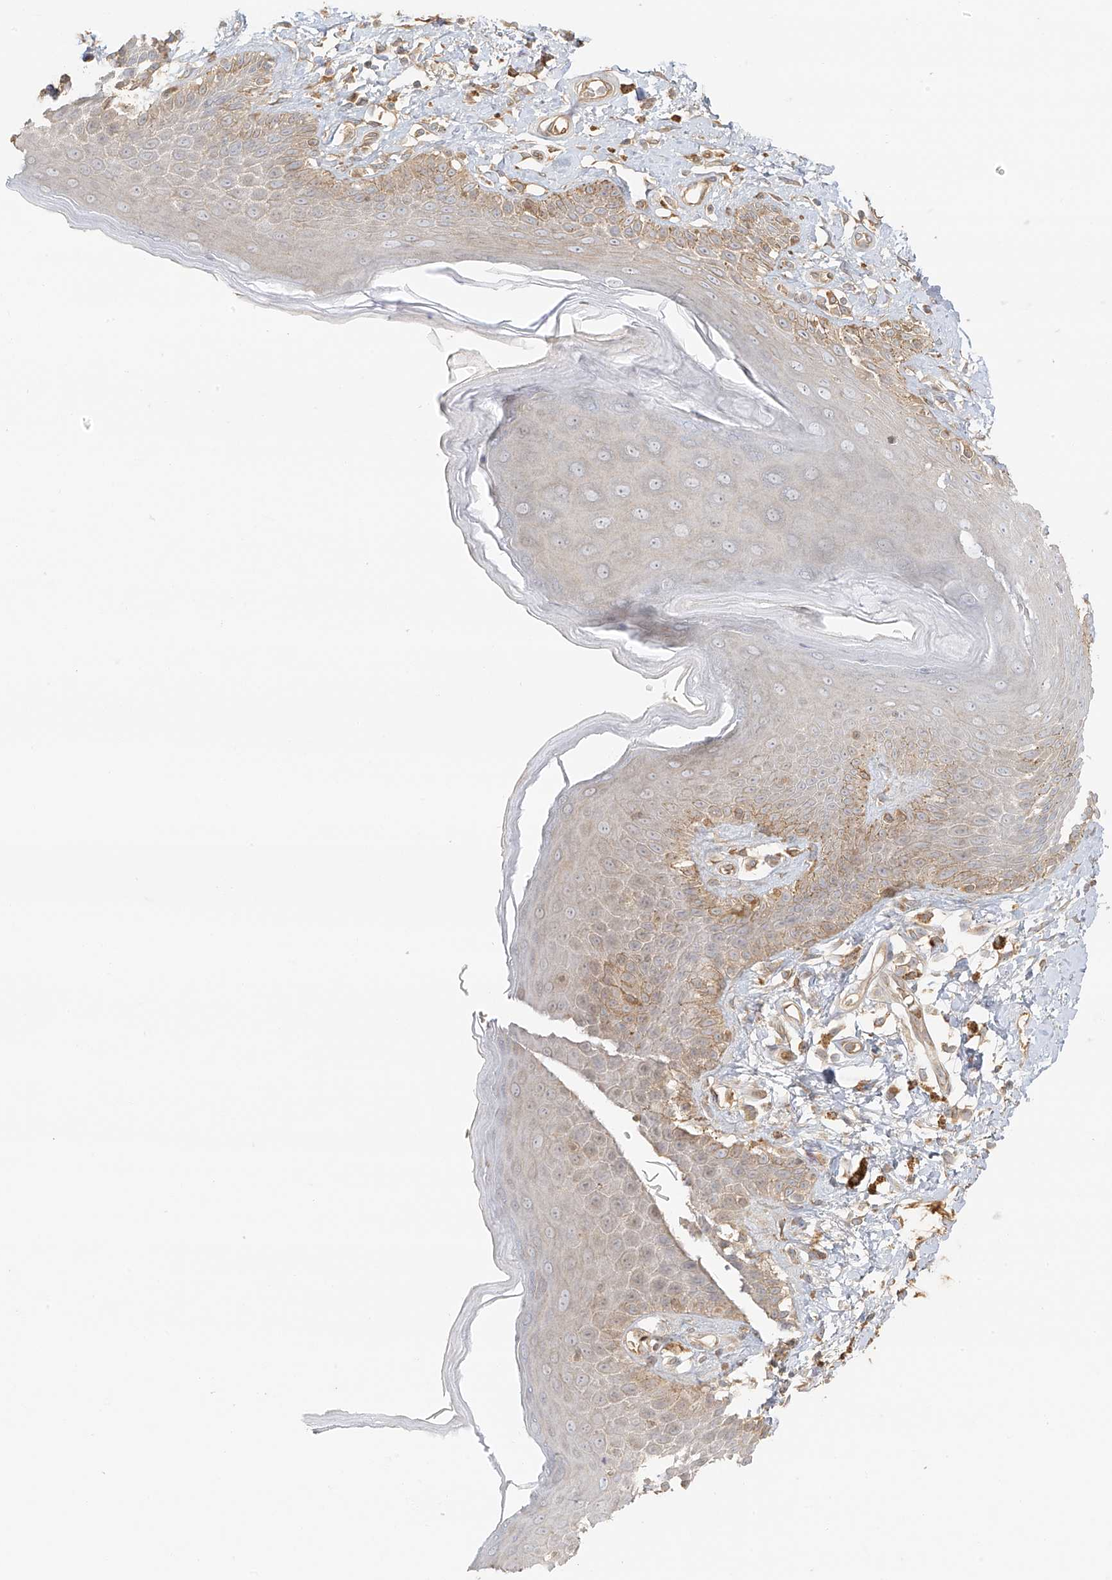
{"staining": {"intensity": "weak", "quantity": "25%-75%", "location": "cytoplasmic/membranous"}, "tissue": "skin", "cell_type": "Epidermal cells", "image_type": "normal", "snomed": [{"axis": "morphology", "description": "Normal tissue, NOS"}, {"axis": "topography", "description": "Anal"}], "caption": "Immunohistochemistry (IHC) micrograph of normal skin: skin stained using immunohistochemistry (IHC) exhibits low levels of weak protein expression localized specifically in the cytoplasmic/membranous of epidermal cells, appearing as a cytoplasmic/membranous brown color.", "gene": "UPK1B", "patient": {"sex": "female", "age": 78}}